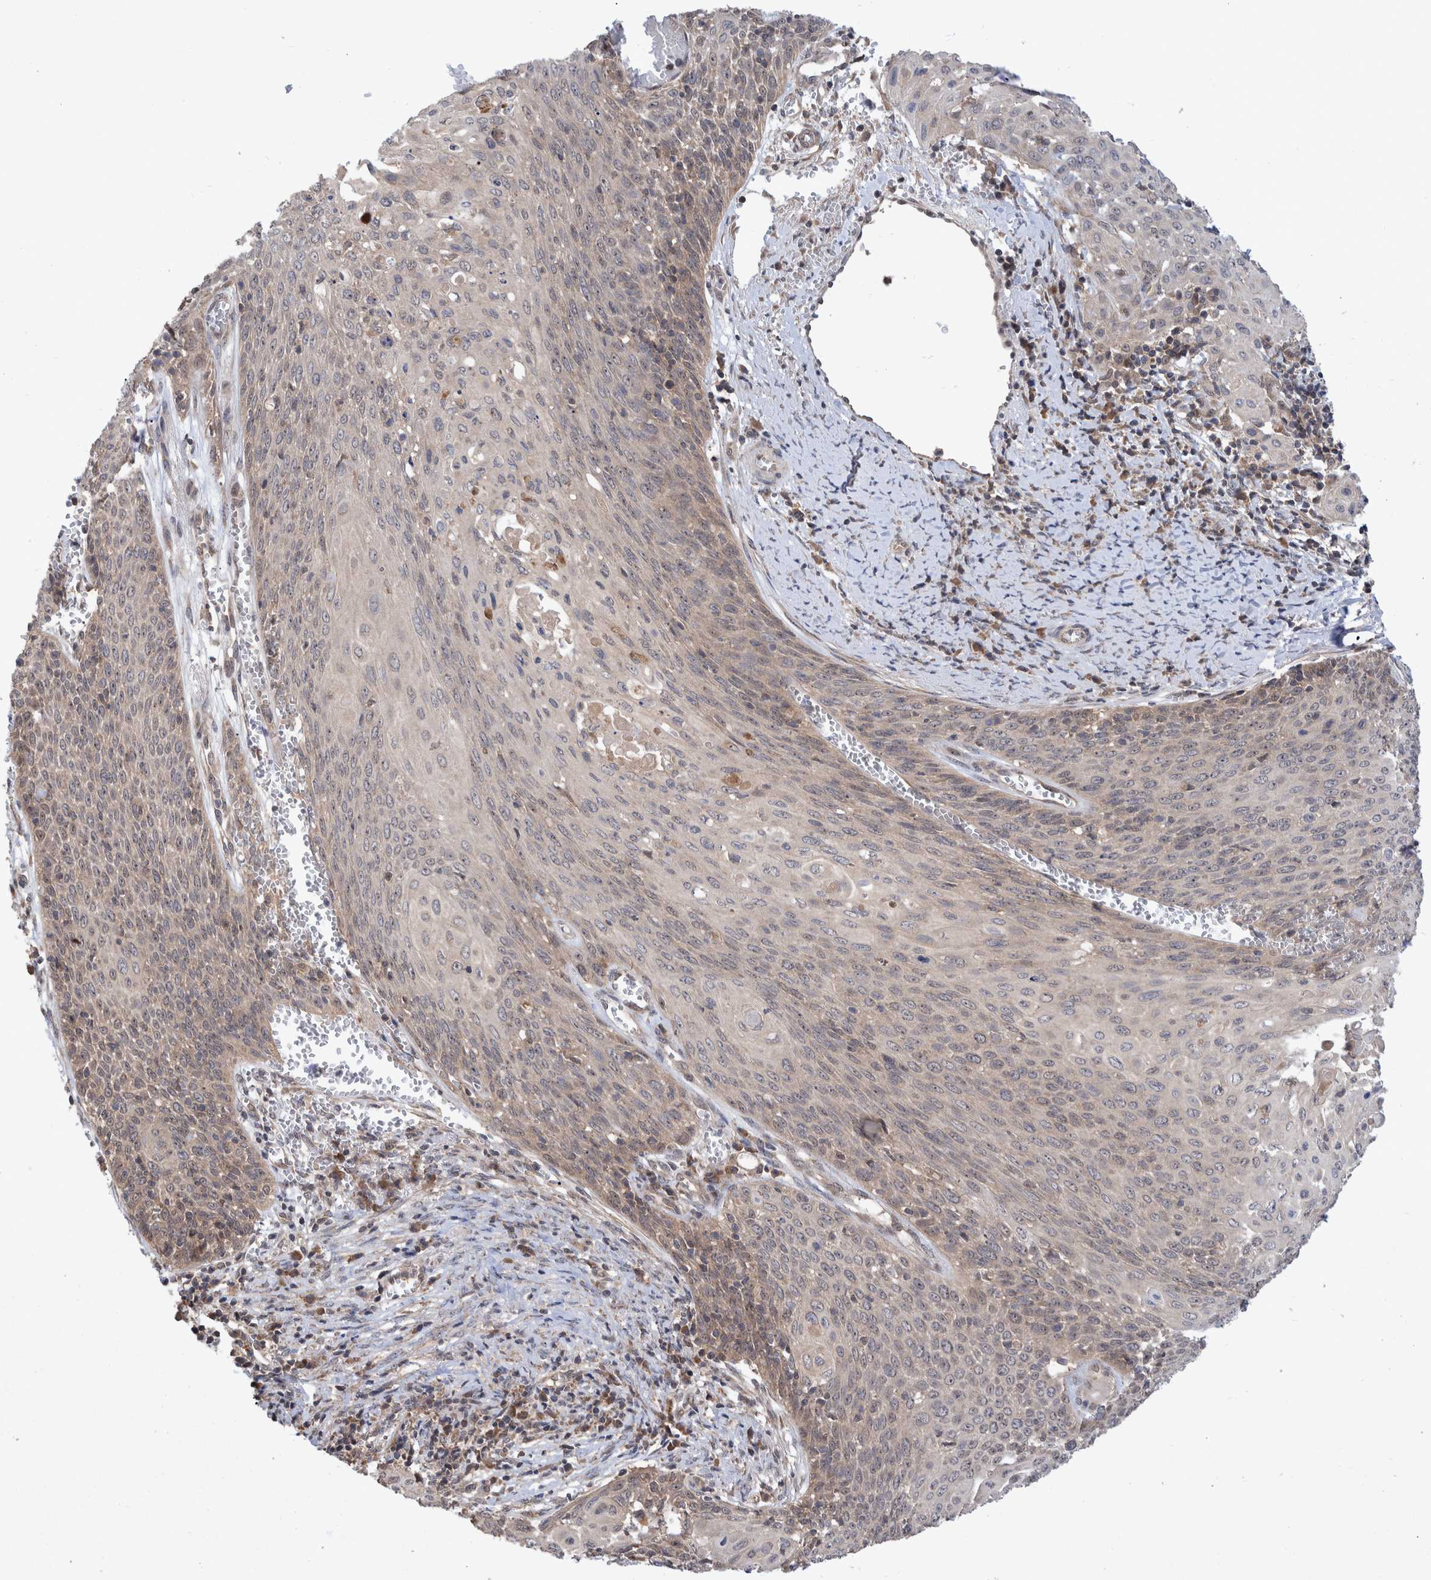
{"staining": {"intensity": "weak", "quantity": "<25%", "location": "cytoplasmic/membranous"}, "tissue": "cervical cancer", "cell_type": "Tumor cells", "image_type": "cancer", "snomed": [{"axis": "morphology", "description": "Squamous cell carcinoma, NOS"}, {"axis": "topography", "description": "Cervix"}], "caption": "This is a image of immunohistochemistry staining of cervical squamous cell carcinoma, which shows no staining in tumor cells.", "gene": "PLPBP", "patient": {"sex": "female", "age": 39}}